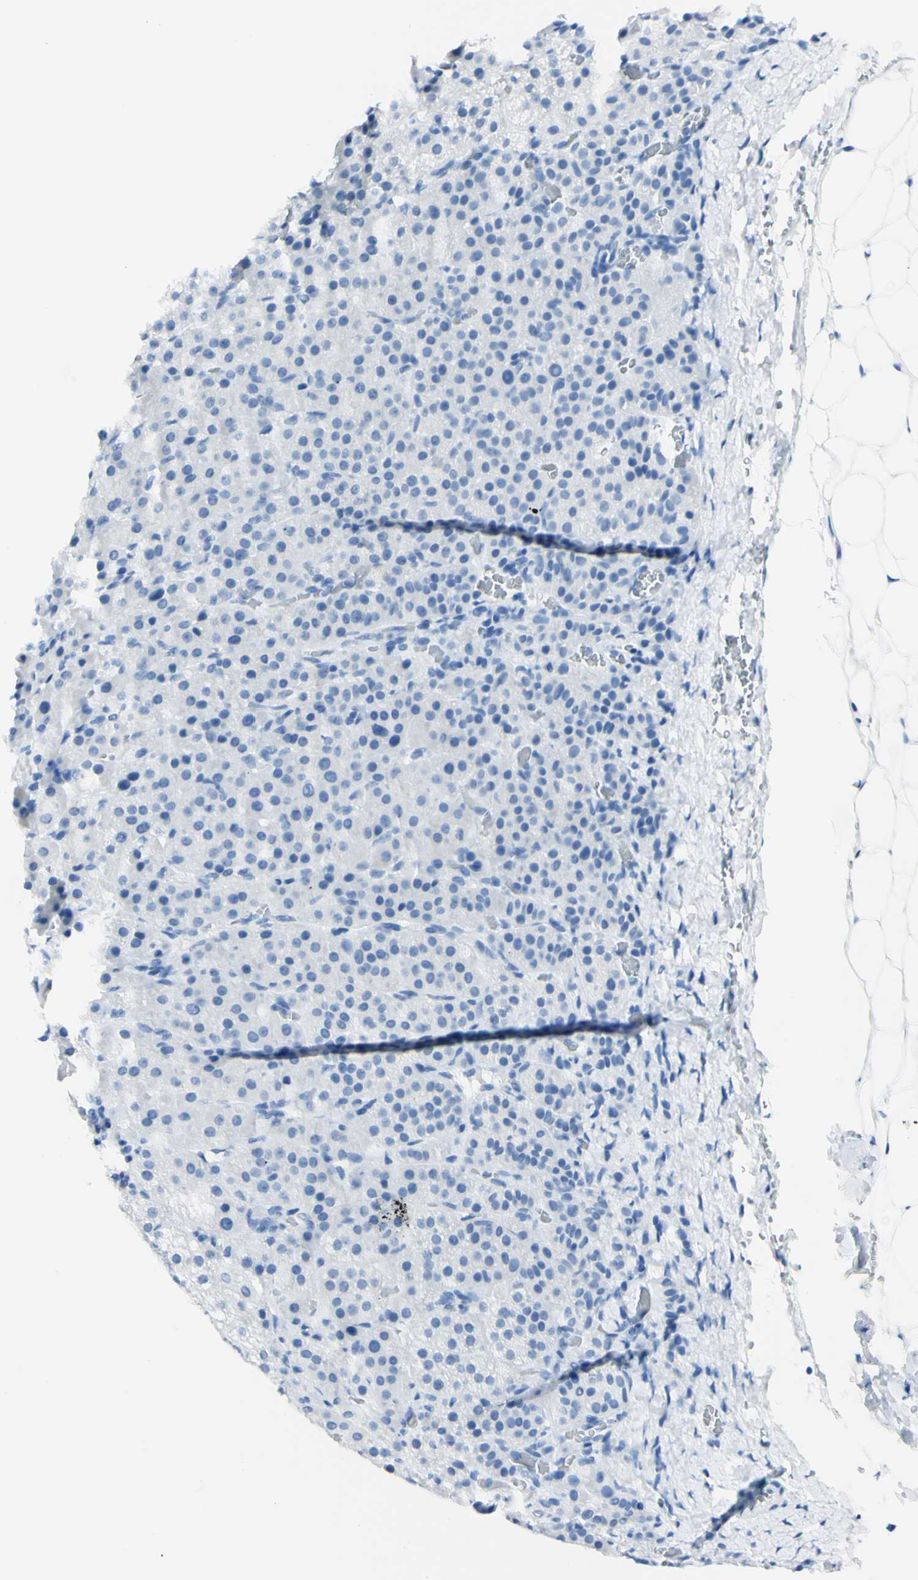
{"staining": {"intensity": "negative", "quantity": "none", "location": "none"}, "tissue": "adrenal gland", "cell_type": "Glandular cells", "image_type": "normal", "snomed": [{"axis": "morphology", "description": "Normal tissue, NOS"}, {"axis": "topography", "description": "Adrenal gland"}], "caption": "Immunohistochemical staining of benign human adrenal gland shows no significant expression in glandular cells. (Immunohistochemistry (ihc), brightfield microscopy, high magnification).", "gene": "FOLH1", "patient": {"sex": "female", "age": 57}}